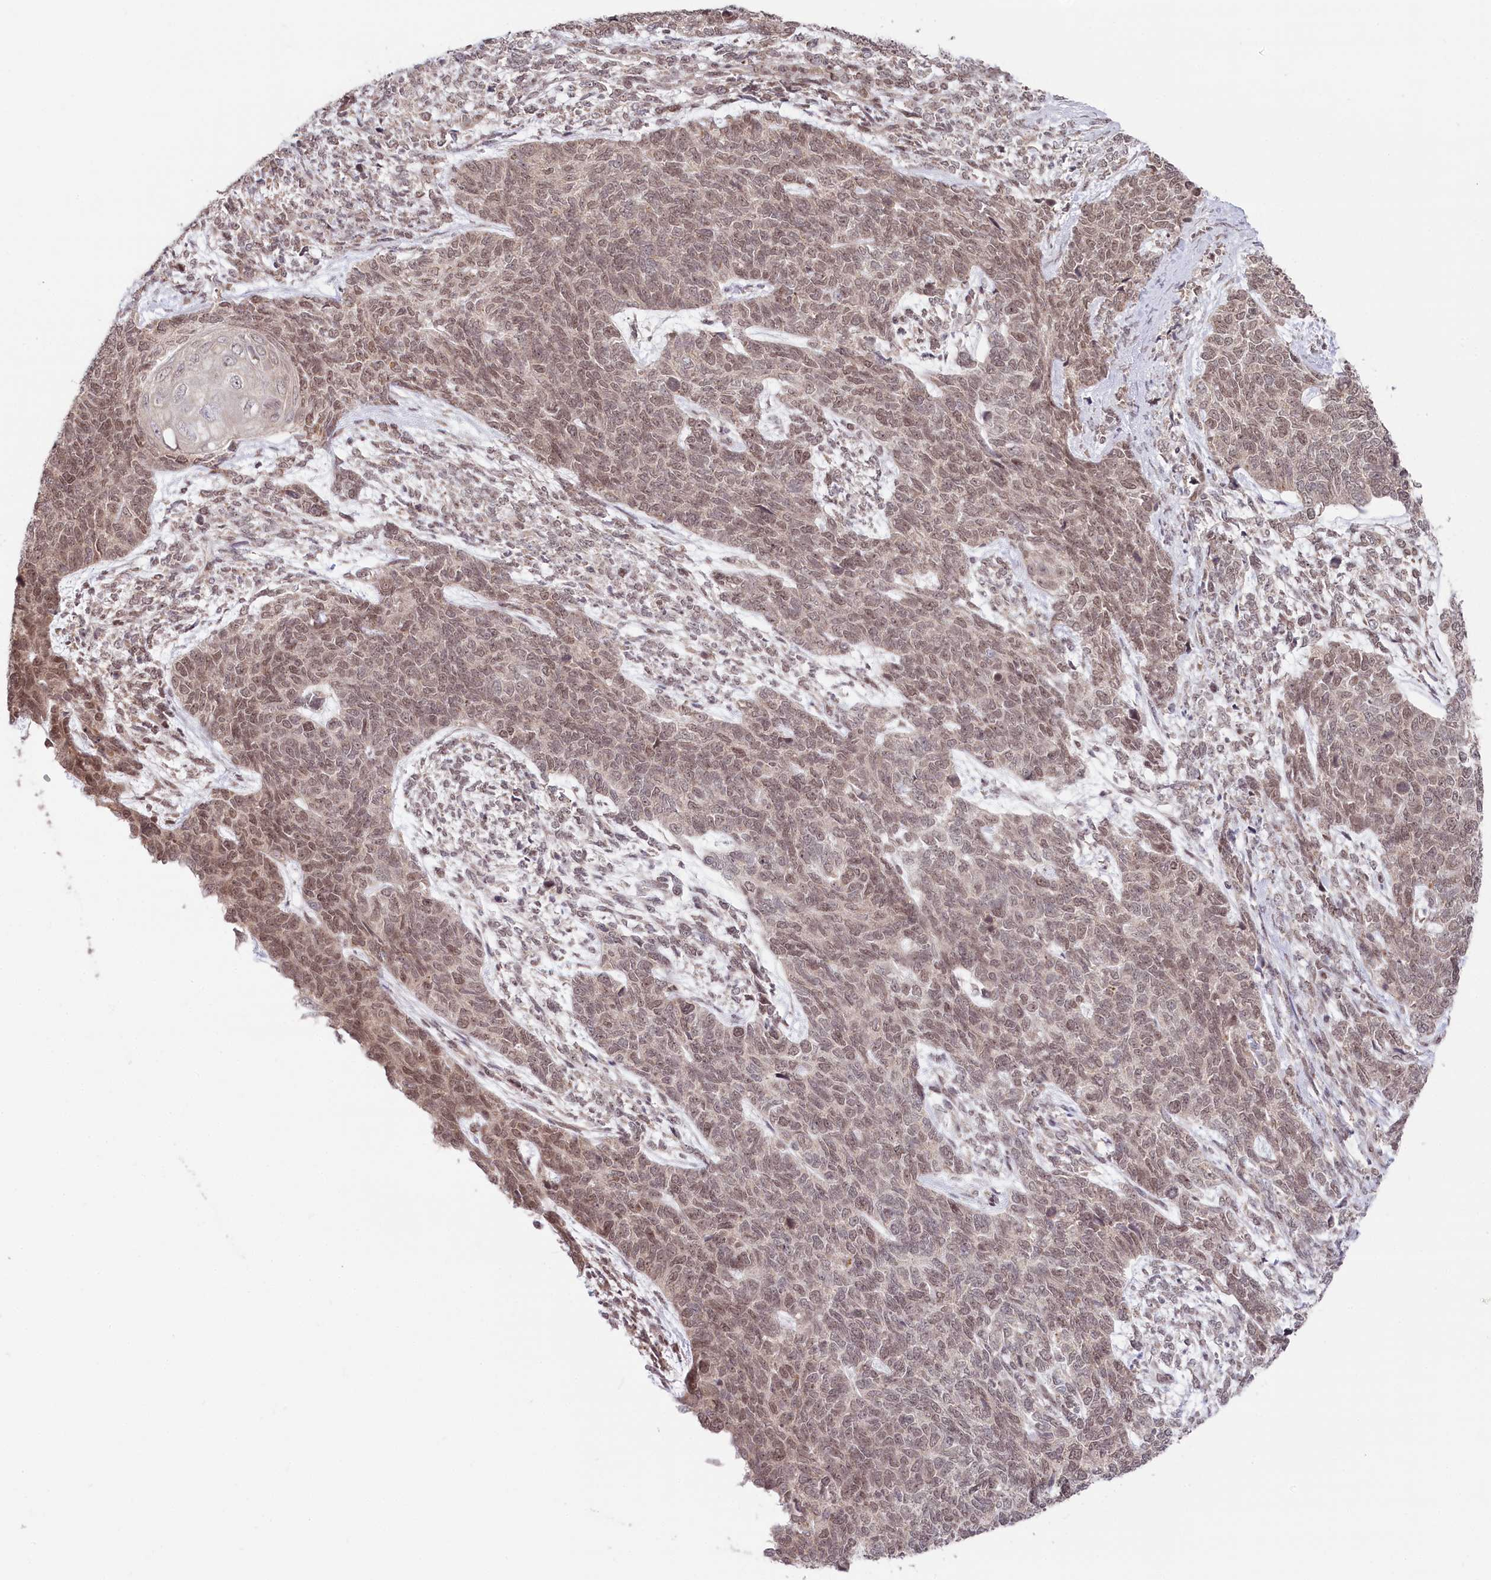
{"staining": {"intensity": "moderate", "quantity": ">75%", "location": "nuclear"}, "tissue": "cervical cancer", "cell_type": "Tumor cells", "image_type": "cancer", "snomed": [{"axis": "morphology", "description": "Squamous cell carcinoma, NOS"}, {"axis": "topography", "description": "Cervix"}], "caption": "Immunohistochemical staining of human cervical squamous cell carcinoma reveals moderate nuclear protein positivity in approximately >75% of tumor cells. The staining was performed using DAB, with brown indicating positive protein expression. Nuclei are stained blue with hematoxylin.", "gene": "CGGBP1", "patient": {"sex": "female", "age": 63}}